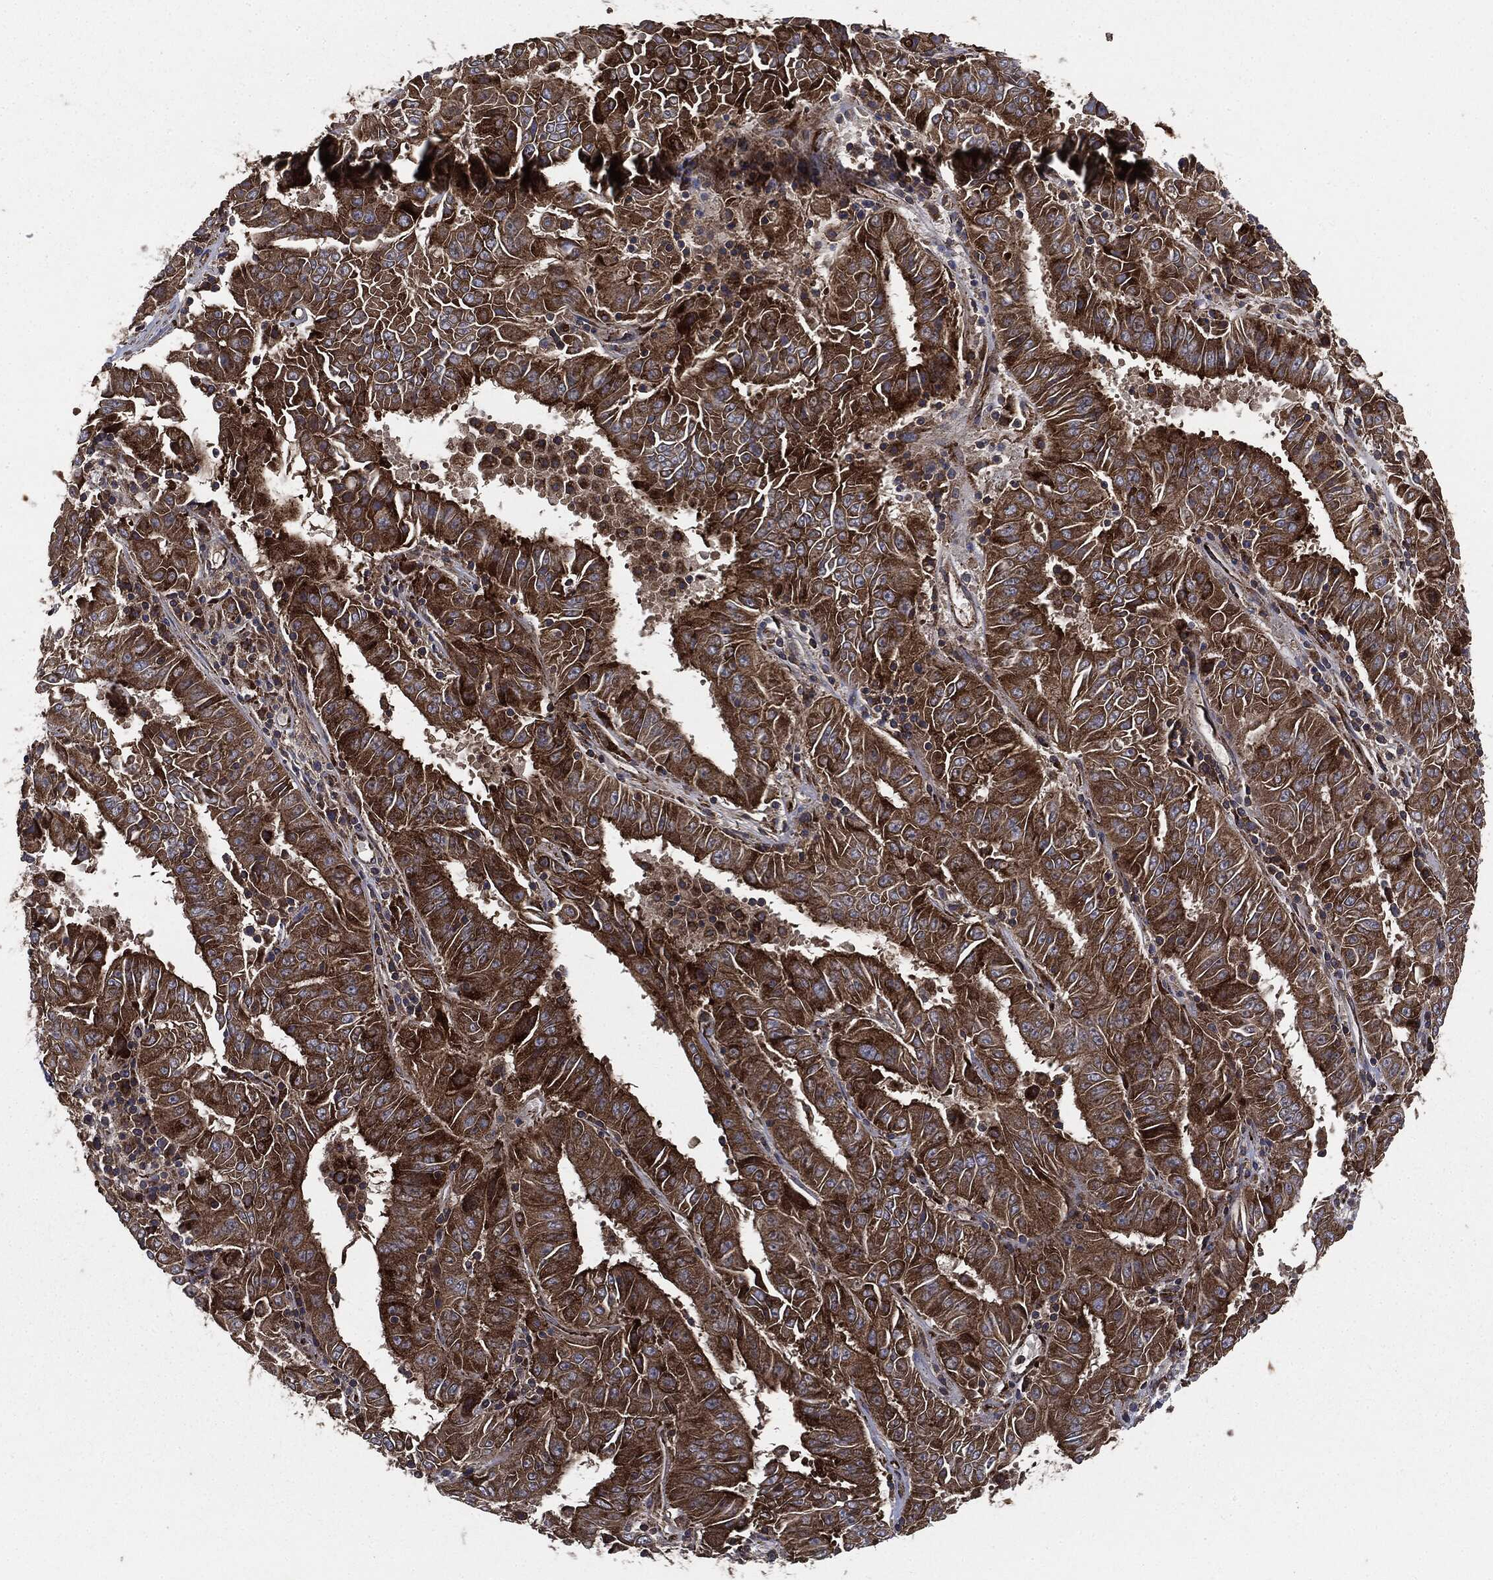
{"staining": {"intensity": "strong", "quantity": ">75%", "location": "cytoplasmic/membranous"}, "tissue": "pancreatic cancer", "cell_type": "Tumor cells", "image_type": "cancer", "snomed": [{"axis": "morphology", "description": "Adenocarcinoma, NOS"}, {"axis": "topography", "description": "Pancreas"}], "caption": "Immunohistochemical staining of human adenocarcinoma (pancreatic) exhibits strong cytoplasmic/membranous protein staining in approximately >75% of tumor cells.", "gene": "PLOD3", "patient": {"sex": "male", "age": 63}}